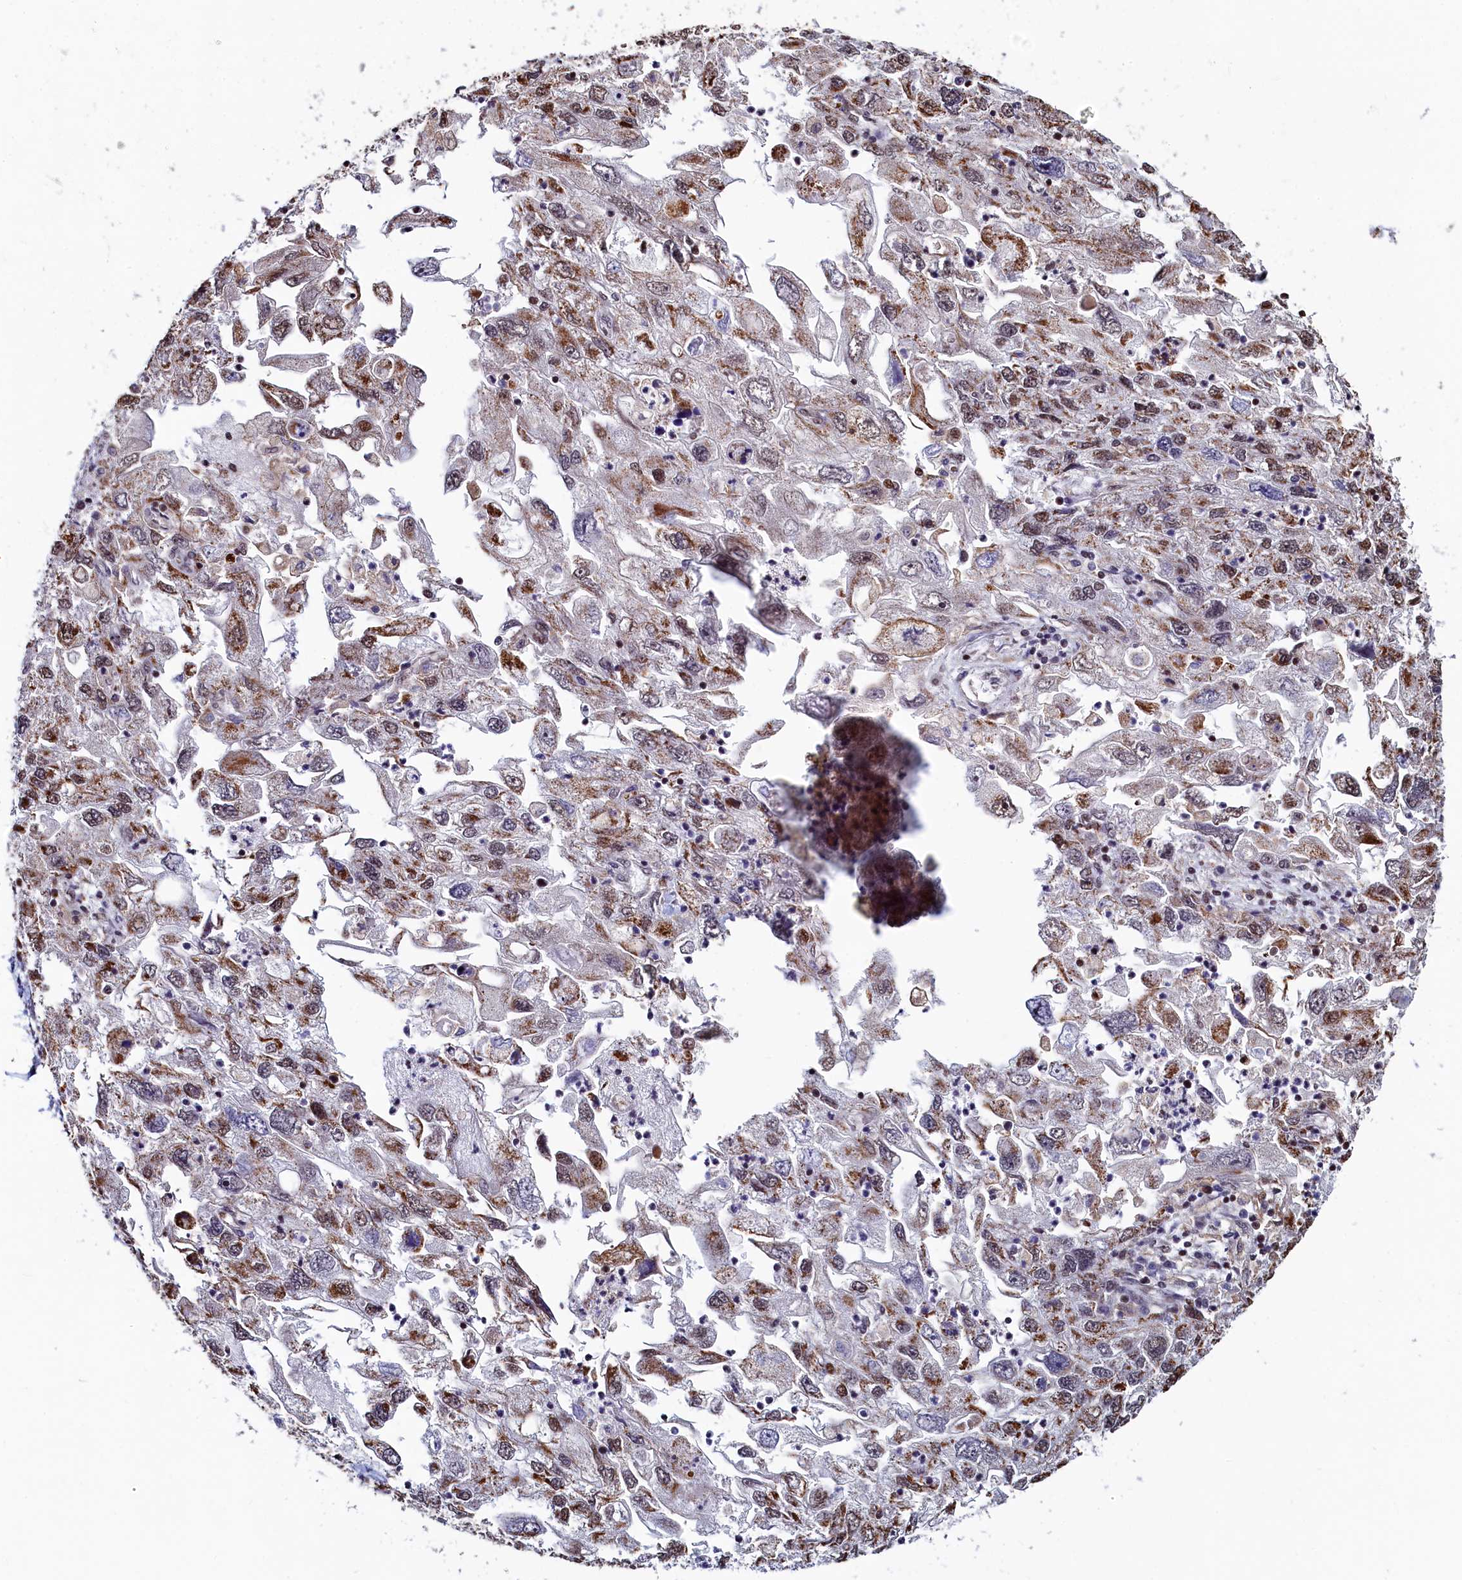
{"staining": {"intensity": "moderate", "quantity": ">75%", "location": "cytoplasmic/membranous"}, "tissue": "endometrial cancer", "cell_type": "Tumor cells", "image_type": "cancer", "snomed": [{"axis": "morphology", "description": "Adenocarcinoma, NOS"}, {"axis": "topography", "description": "Endometrium"}], "caption": "Protein positivity by immunohistochemistry displays moderate cytoplasmic/membranous positivity in about >75% of tumor cells in endometrial adenocarcinoma.", "gene": "HDGFL3", "patient": {"sex": "female", "age": 49}}